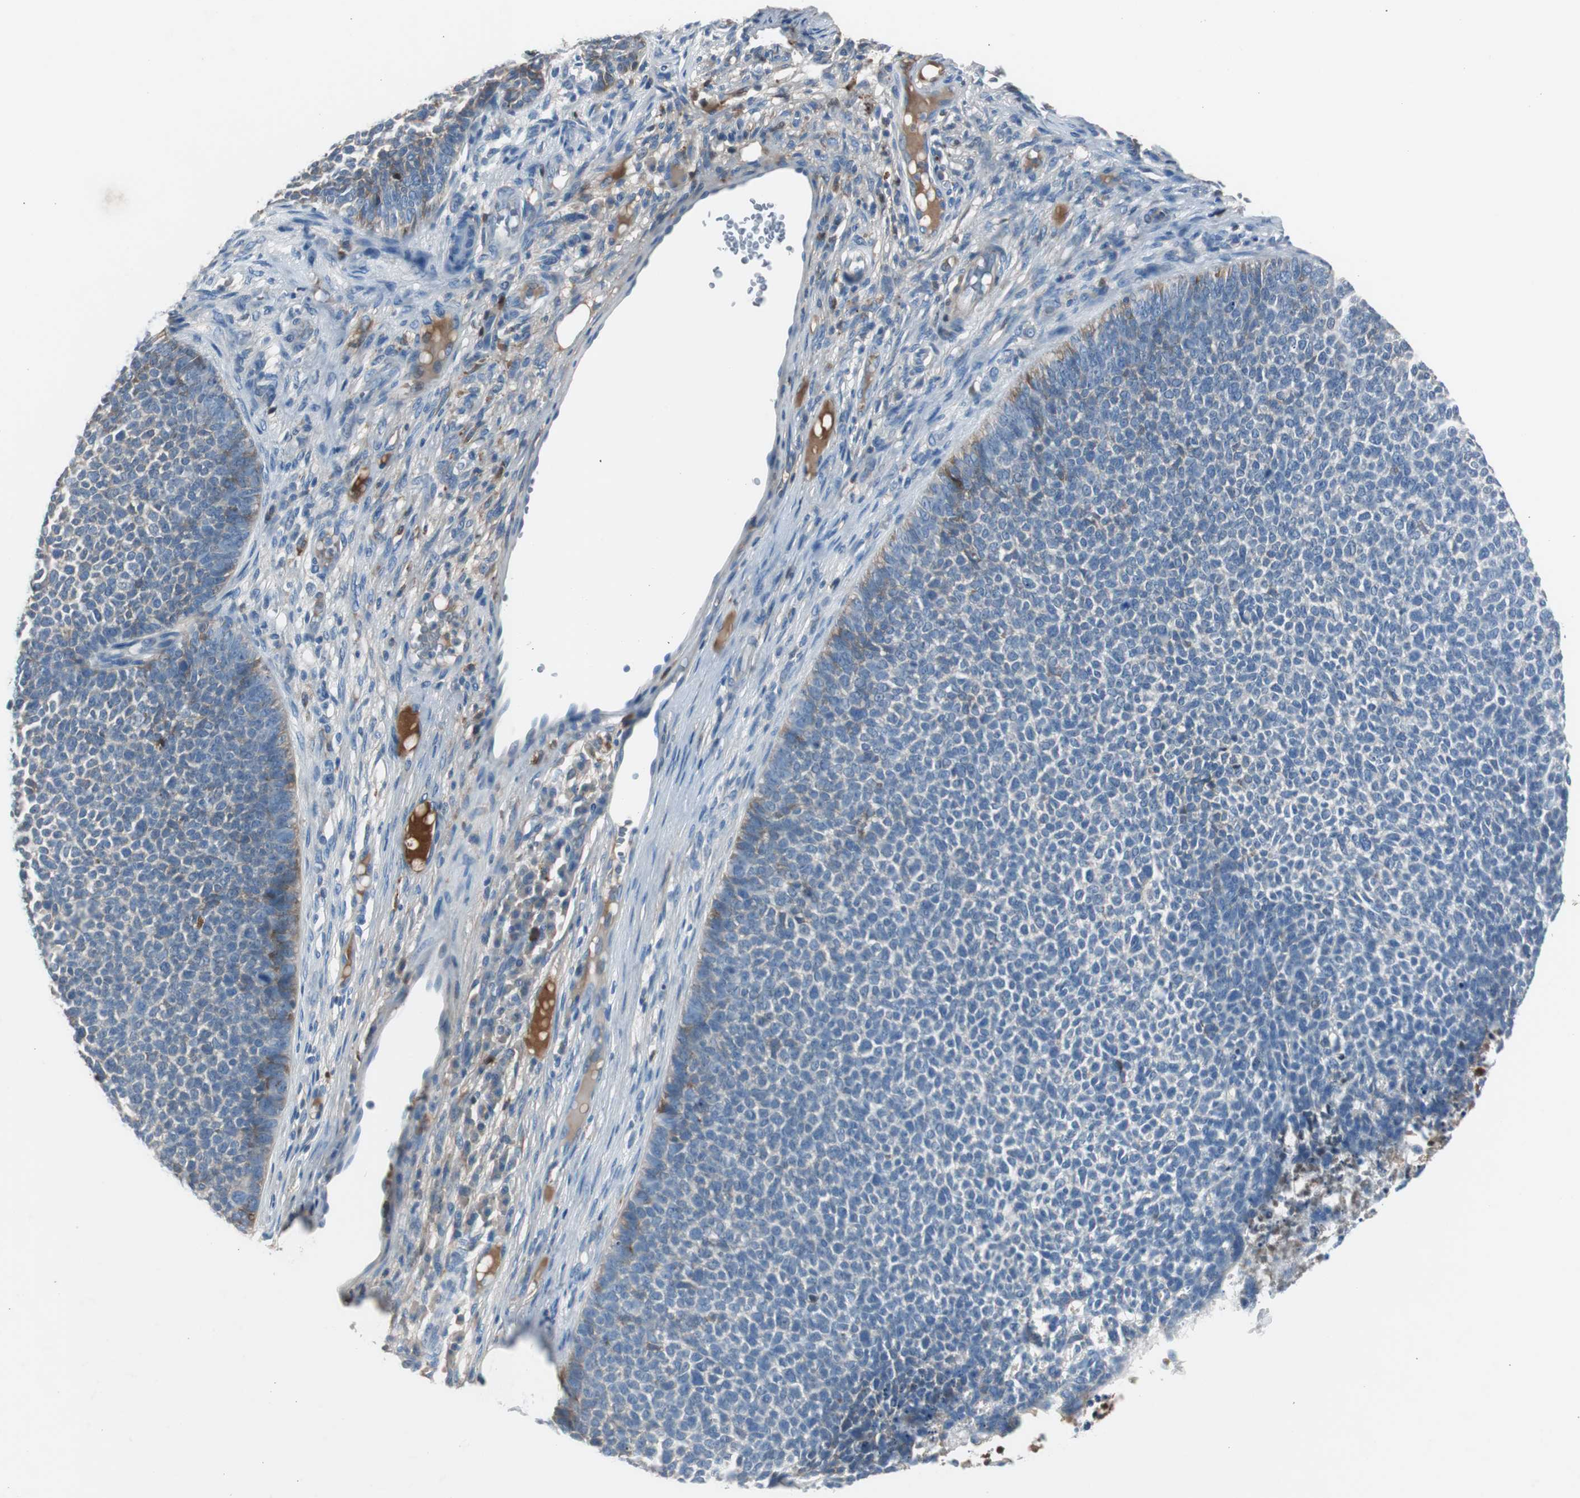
{"staining": {"intensity": "moderate", "quantity": "<25%", "location": "cytoplasmic/membranous"}, "tissue": "skin cancer", "cell_type": "Tumor cells", "image_type": "cancer", "snomed": [{"axis": "morphology", "description": "Basal cell carcinoma"}, {"axis": "topography", "description": "Skin"}], "caption": "Protein expression by IHC reveals moderate cytoplasmic/membranous expression in approximately <25% of tumor cells in skin cancer.", "gene": "SERPINF1", "patient": {"sex": "female", "age": 84}}